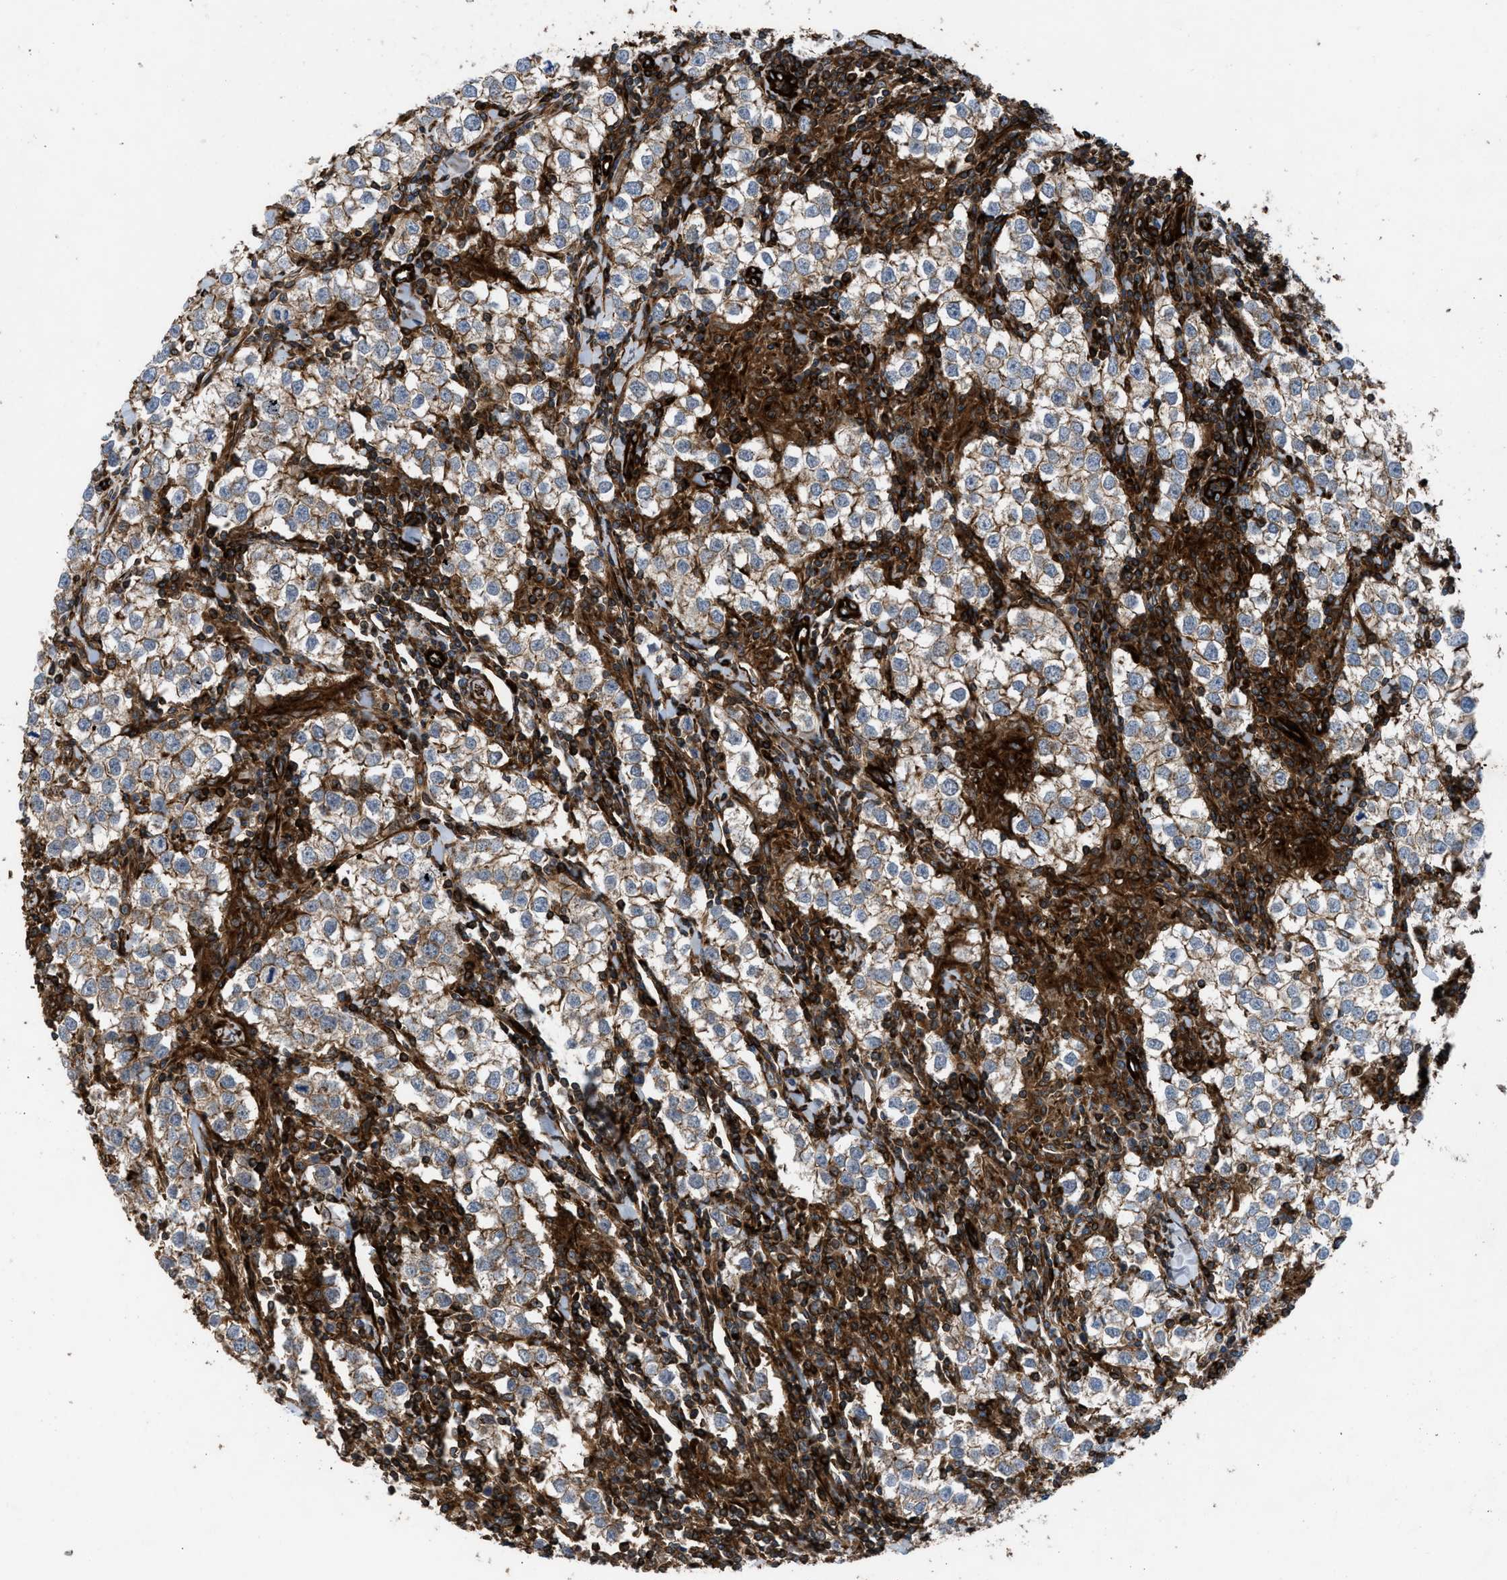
{"staining": {"intensity": "weak", "quantity": "25%-75%", "location": "cytoplasmic/membranous"}, "tissue": "testis cancer", "cell_type": "Tumor cells", "image_type": "cancer", "snomed": [{"axis": "morphology", "description": "Seminoma, NOS"}, {"axis": "morphology", "description": "Carcinoma, Embryonal, NOS"}, {"axis": "topography", "description": "Testis"}], "caption": "Brown immunohistochemical staining in human testis embryonal carcinoma displays weak cytoplasmic/membranous positivity in about 25%-75% of tumor cells.", "gene": "PTPRE", "patient": {"sex": "male", "age": 36}}